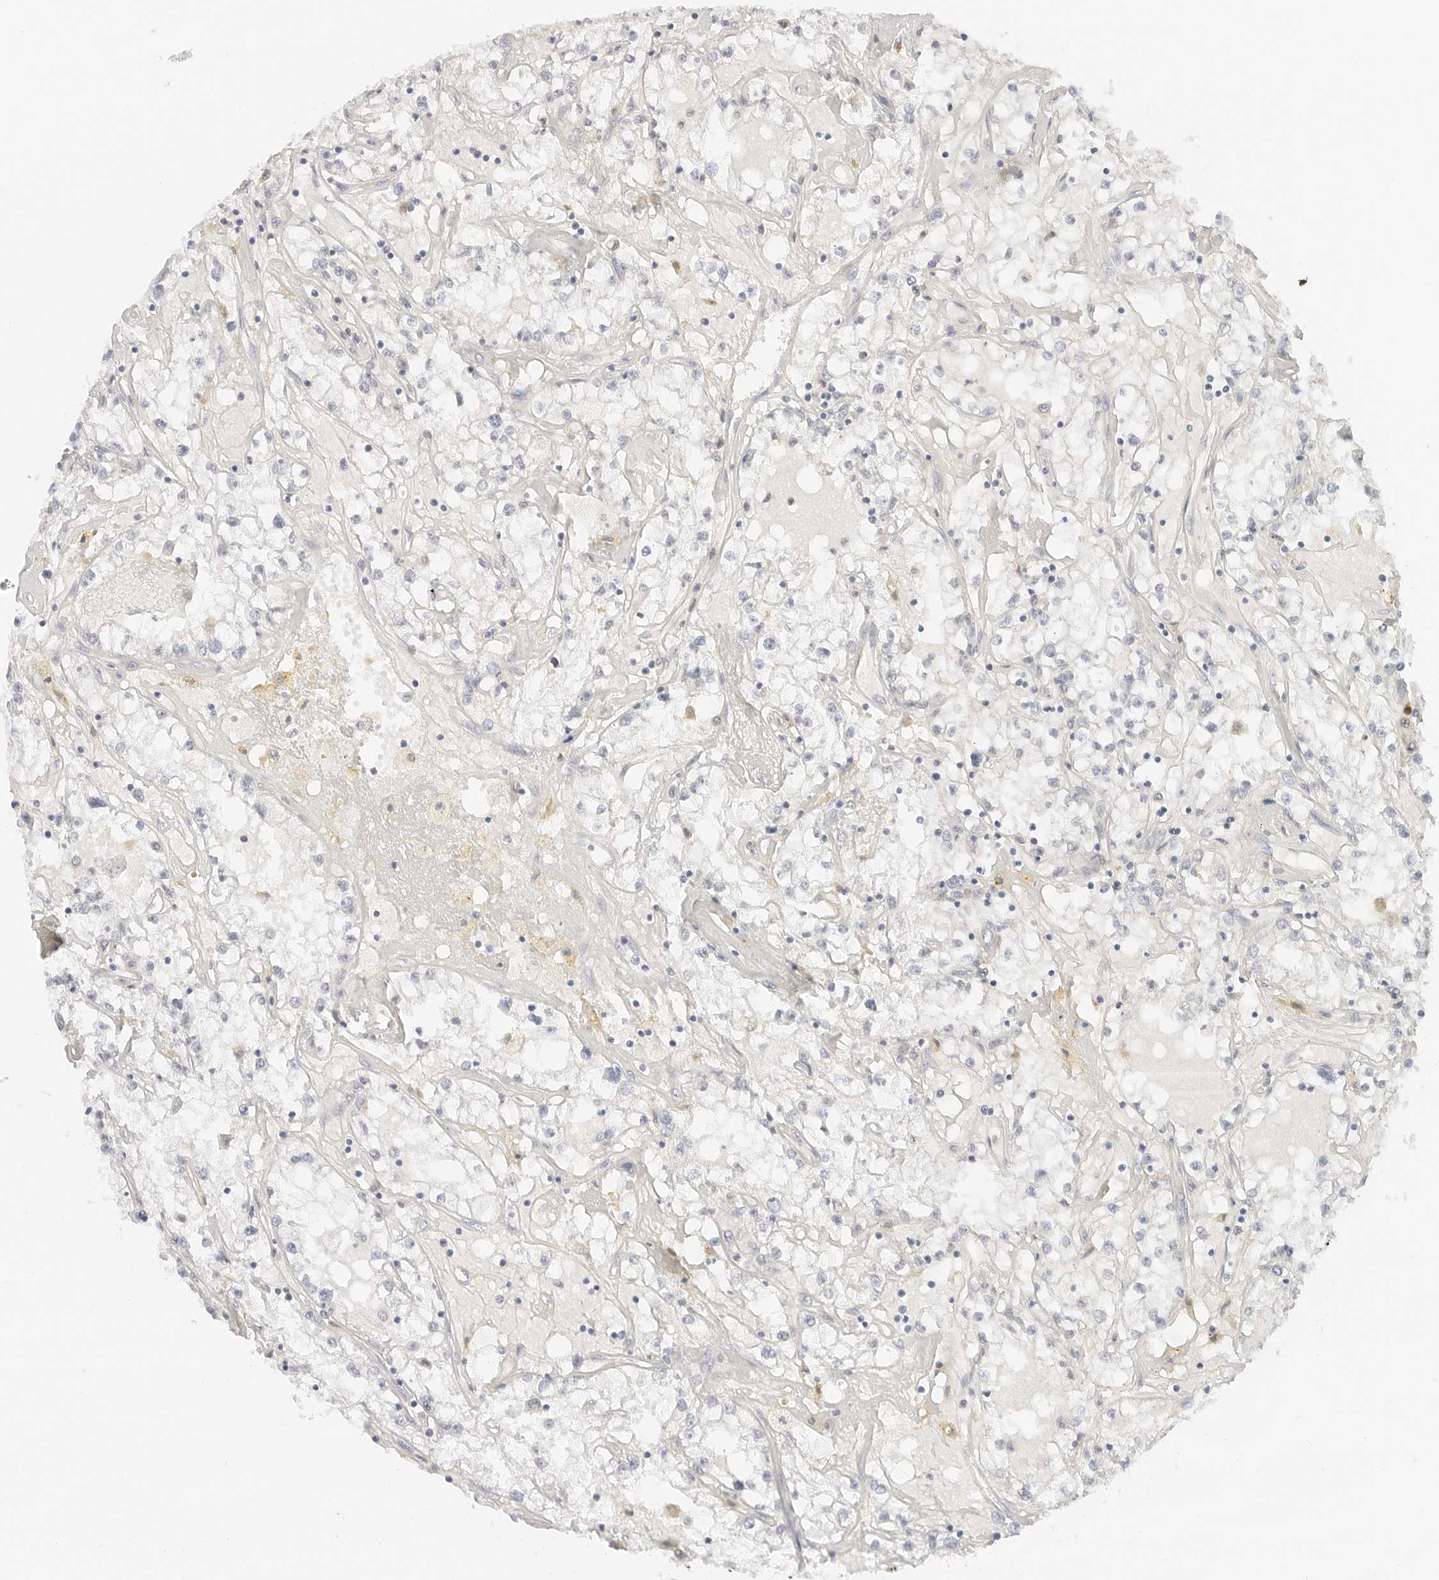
{"staining": {"intensity": "negative", "quantity": "none", "location": "none"}, "tissue": "renal cancer", "cell_type": "Tumor cells", "image_type": "cancer", "snomed": [{"axis": "morphology", "description": "Adenocarcinoma, NOS"}, {"axis": "topography", "description": "Kidney"}], "caption": "The histopathology image exhibits no staining of tumor cells in renal adenocarcinoma. (Brightfield microscopy of DAB (3,3'-diaminobenzidine) immunohistochemistry at high magnification).", "gene": "NEO1", "patient": {"sex": "male", "age": 56}}